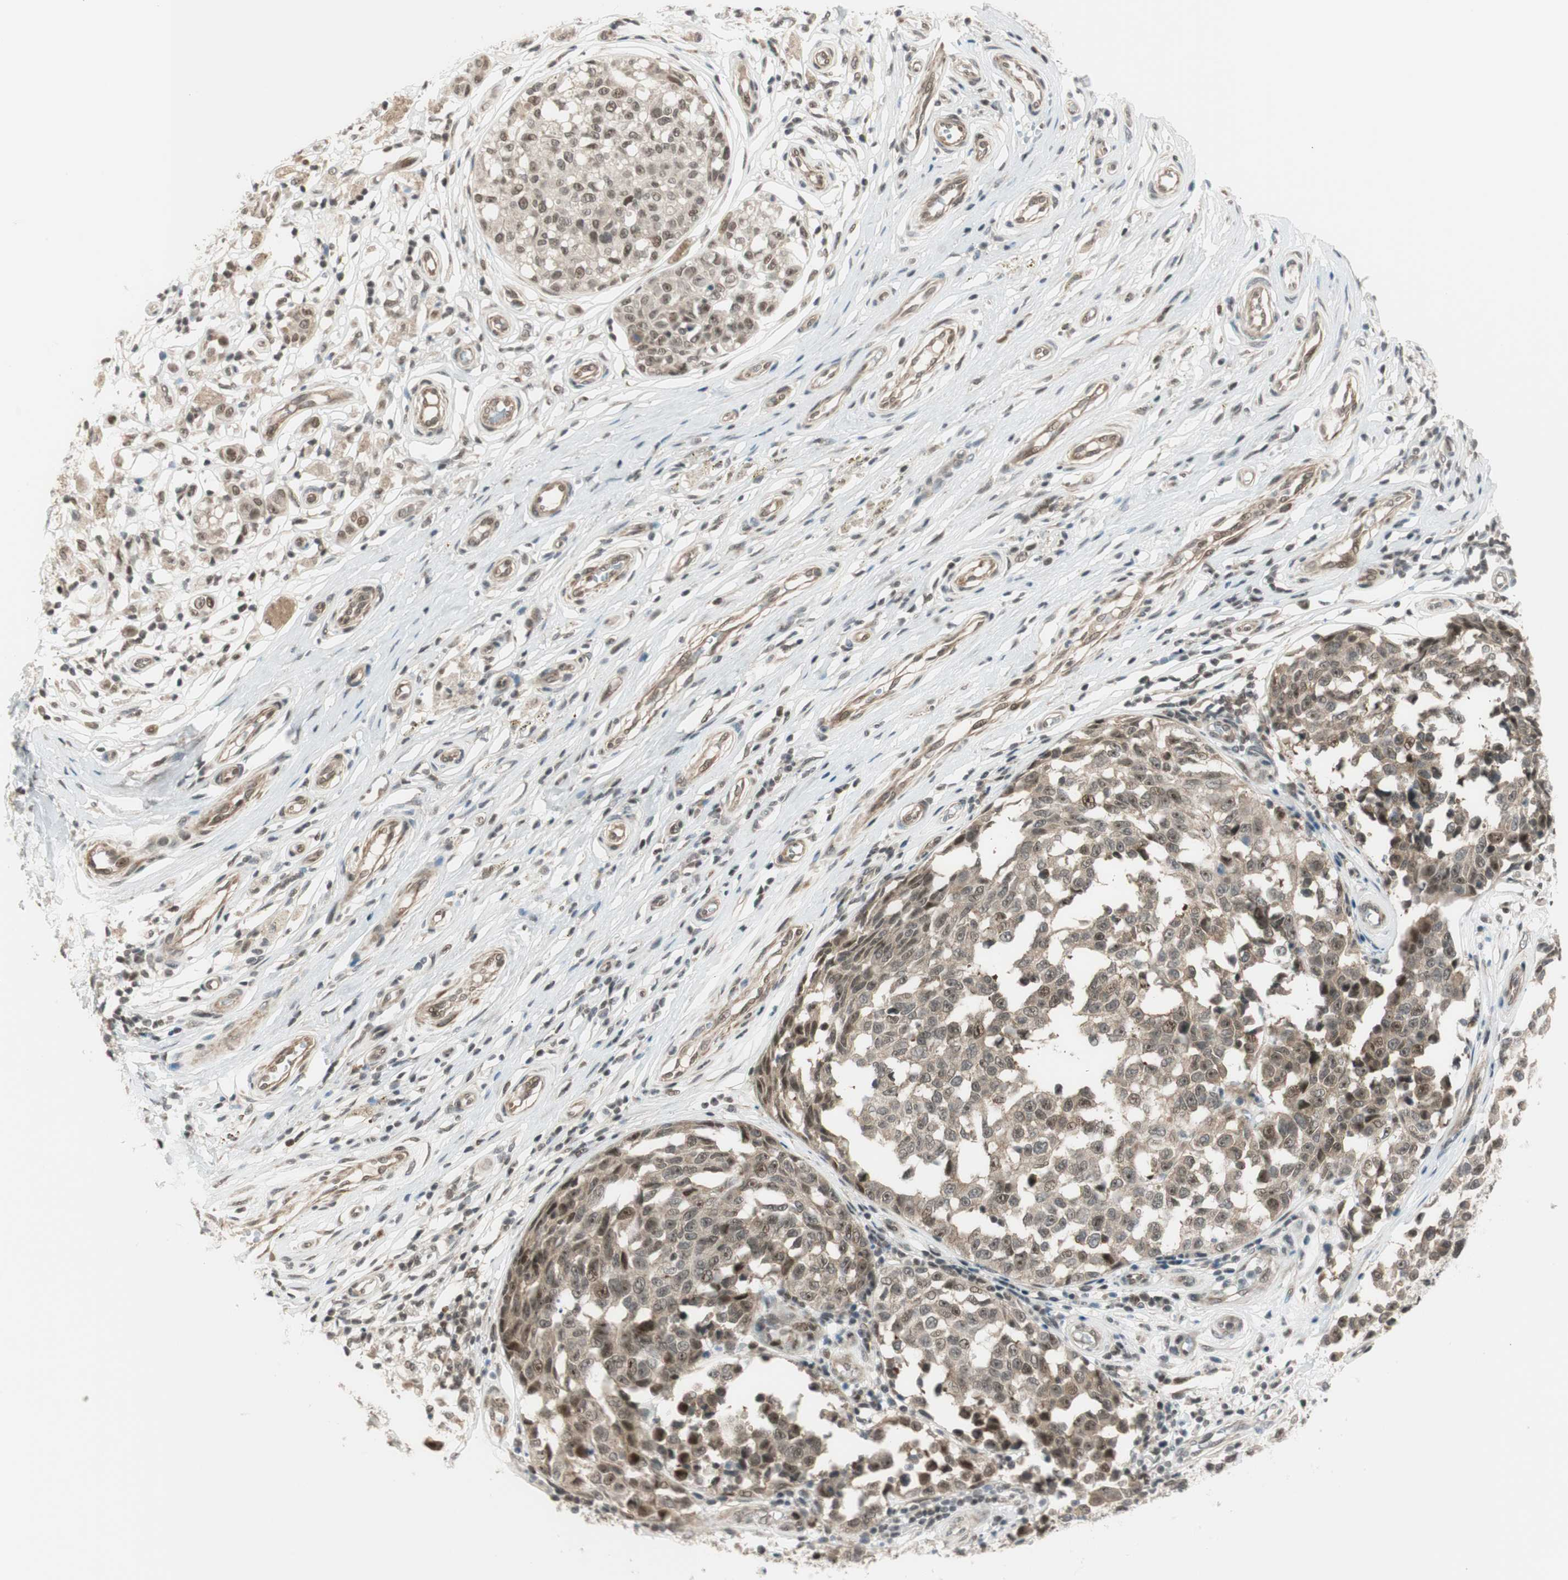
{"staining": {"intensity": "moderate", "quantity": ">75%", "location": "cytoplasmic/membranous,nuclear"}, "tissue": "melanoma", "cell_type": "Tumor cells", "image_type": "cancer", "snomed": [{"axis": "morphology", "description": "Malignant melanoma, NOS"}, {"axis": "topography", "description": "Skin"}], "caption": "Approximately >75% of tumor cells in malignant melanoma show moderate cytoplasmic/membranous and nuclear protein expression as visualized by brown immunohistochemical staining.", "gene": "BRMS1", "patient": {"sex": "female", "age": 64}}